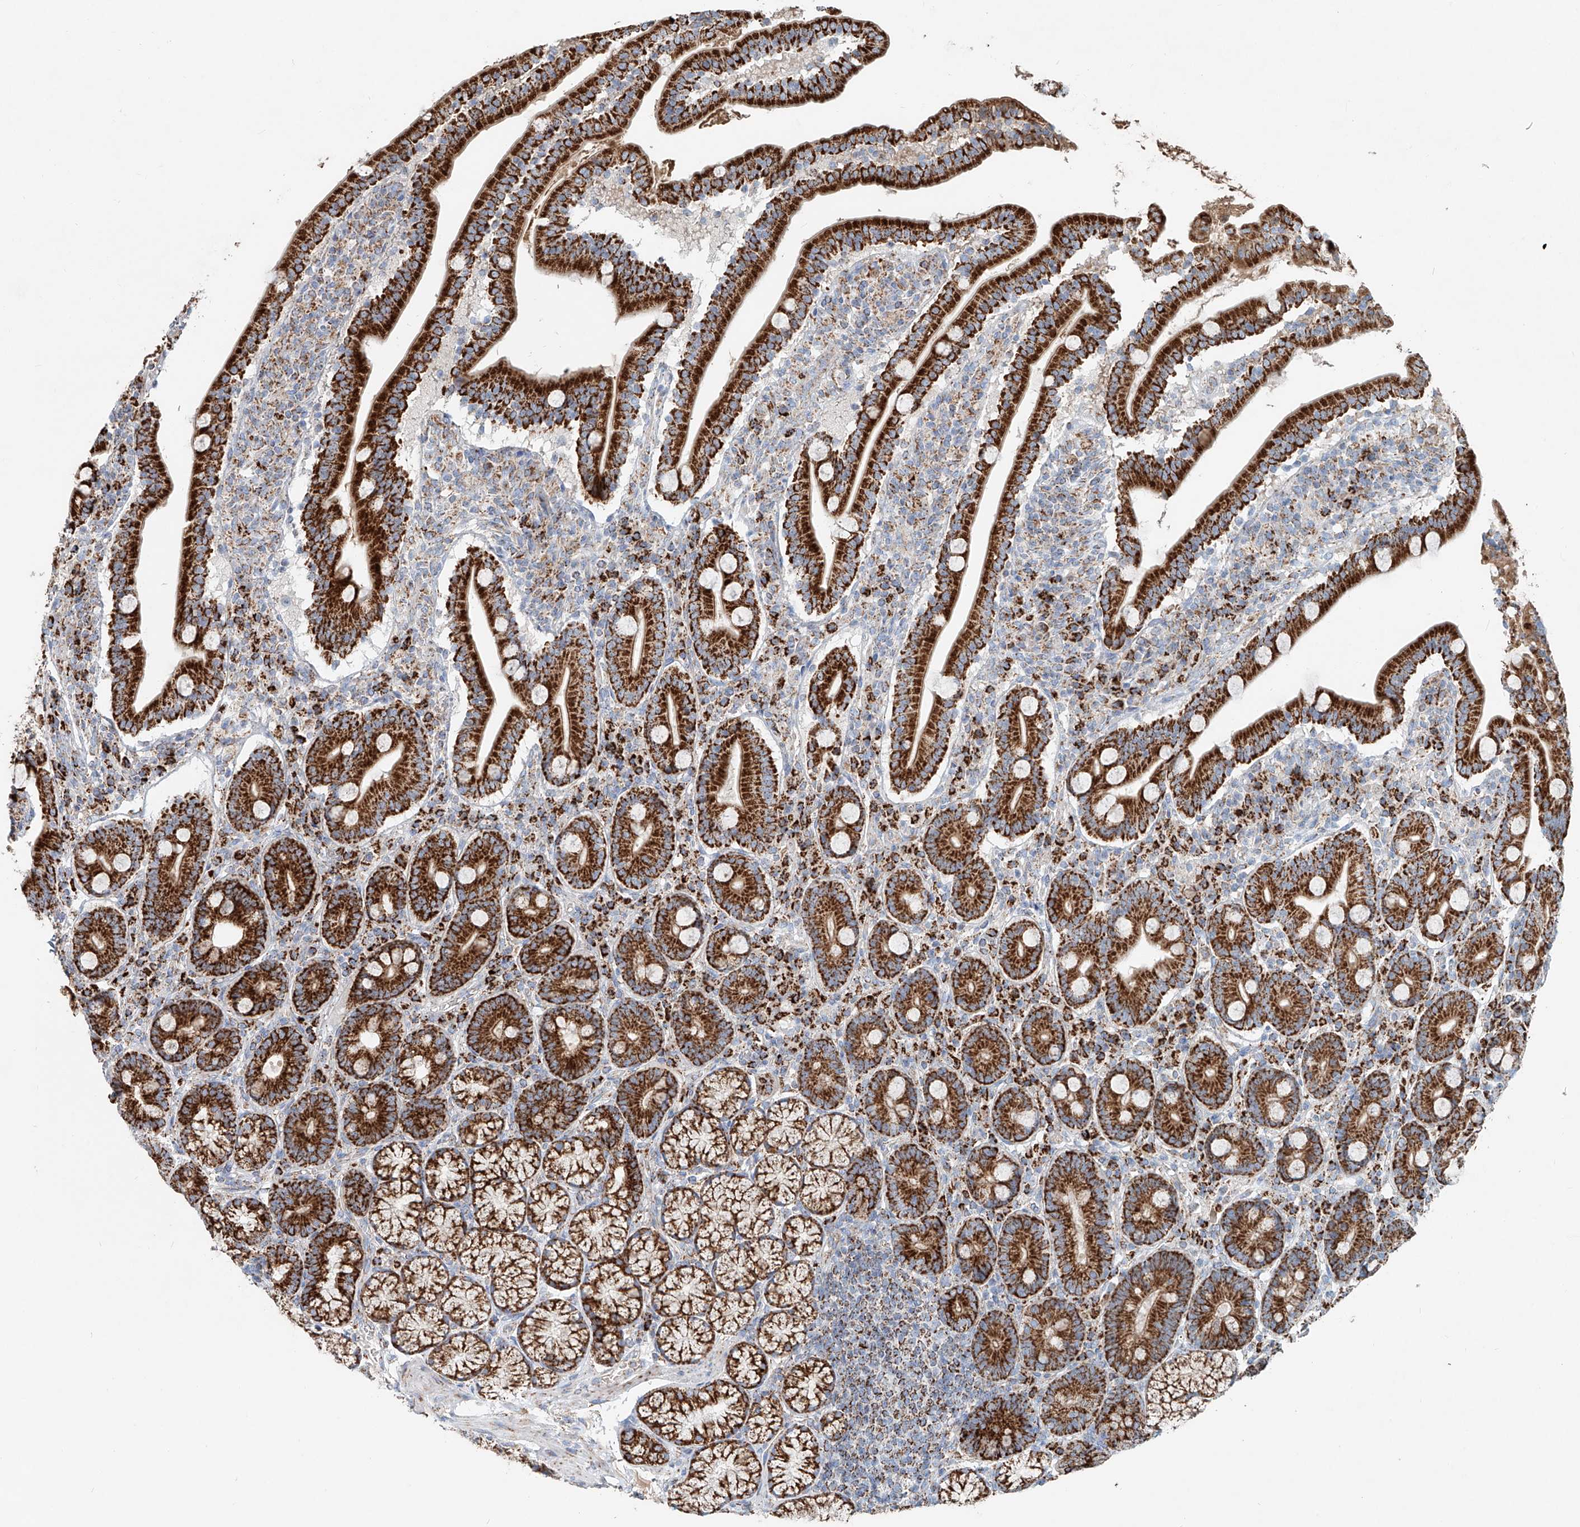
{"staining": {"intensity": "strong", "quantity": ">75%", "location": "cytoplasmic/membranous"}, "tissue": "duodenum", "cell_type": "Glandular cells", "image_type": "normal", "snomed": [{"axis": "morphology", "description": "Normal tissue, NOS"}, {"axis": "topography", "description": "Duodenum"}], "caption": "Immunohistochemistry image of unremarkable duodenum stained for a protein (brown), which displays high levels of strong cytoplasmic/membranous staining in approximately >75% of glandular cells.", "gene": "CARD10", "patient": {"sex": "male", "age": 35}}